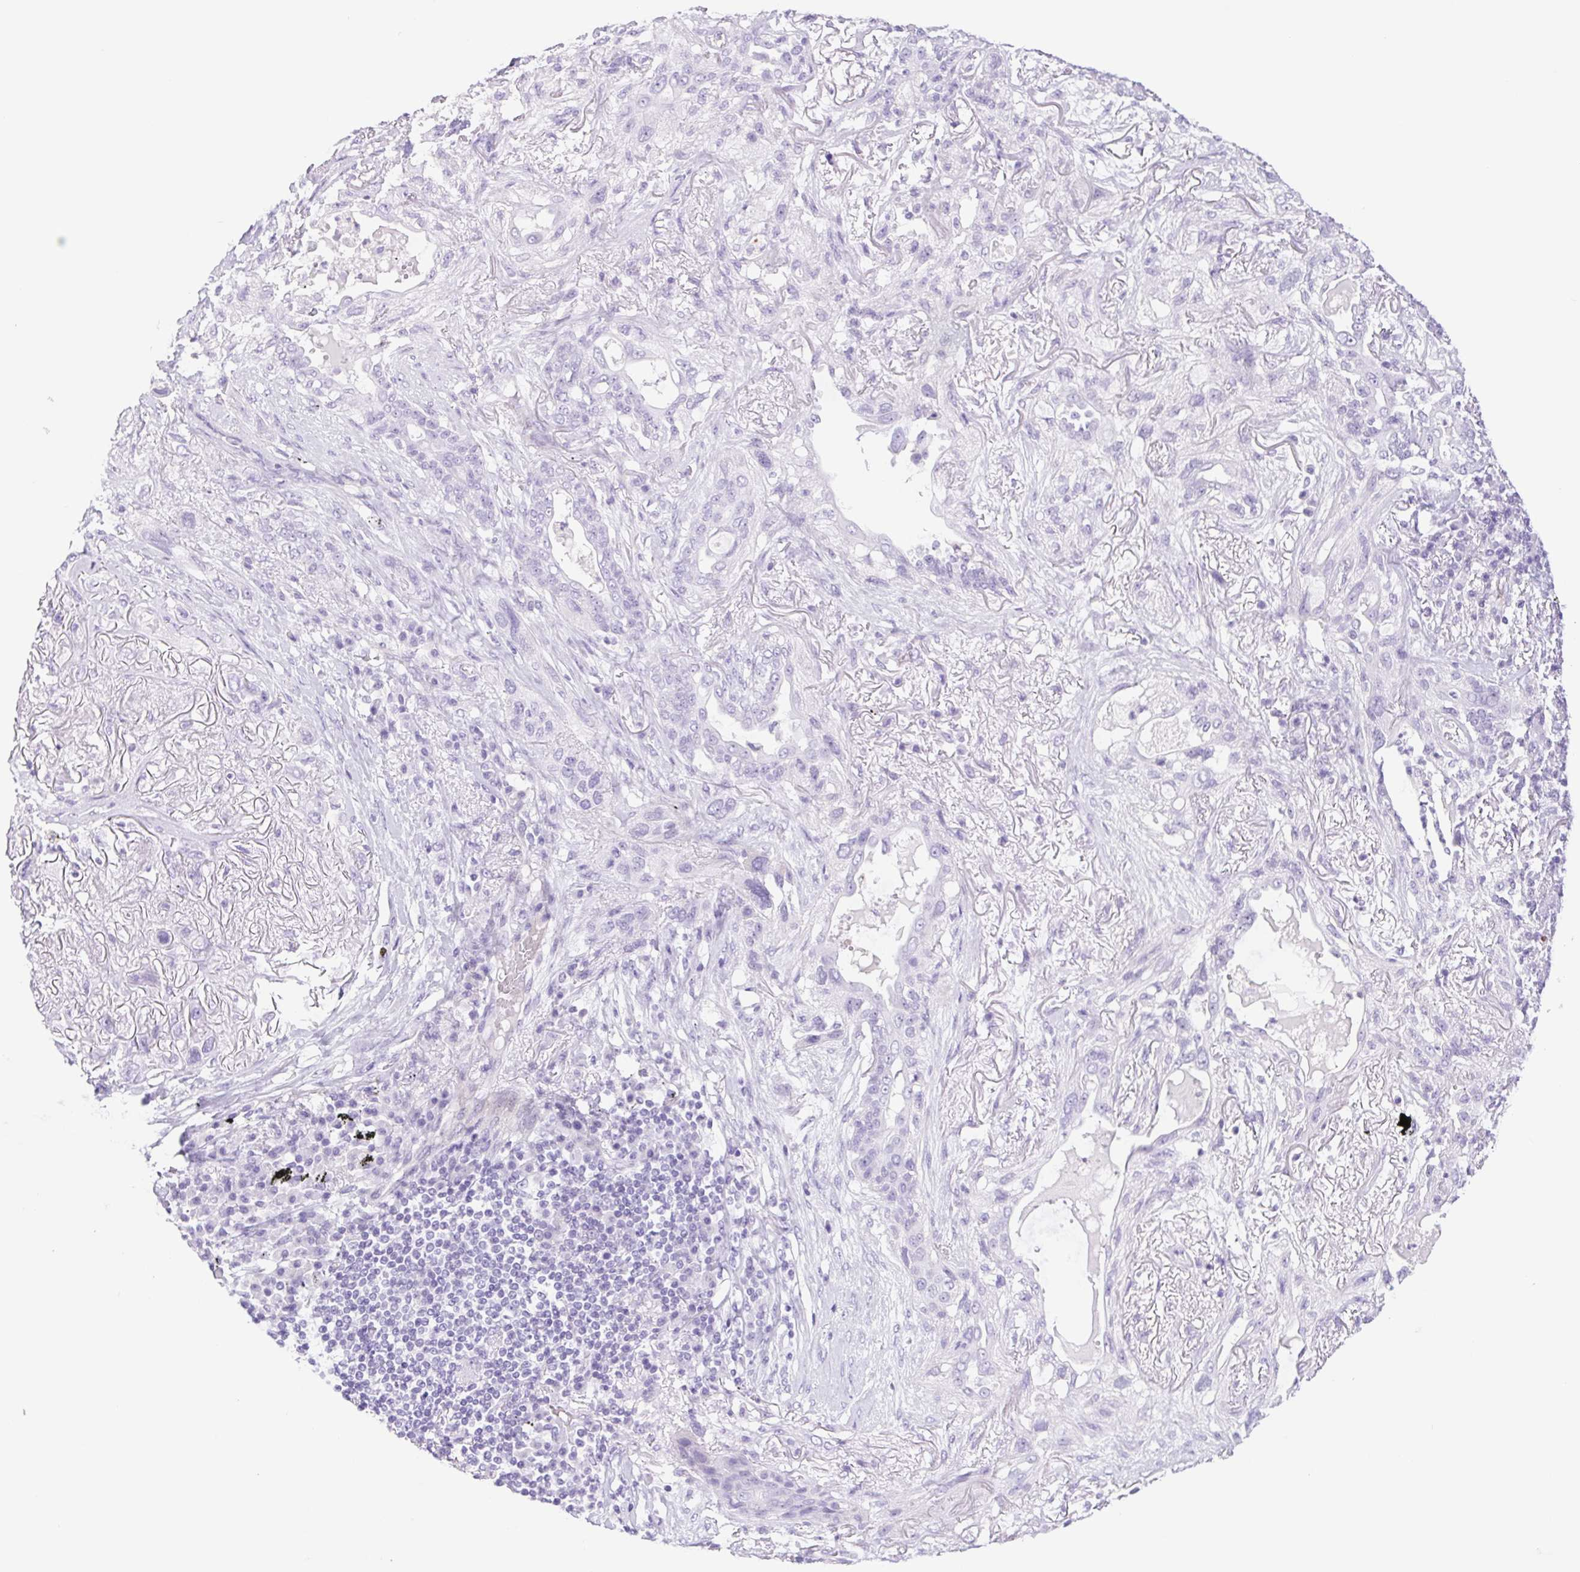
{"staining": {"intensity": "negative", "quantity": "none", "location": "none"}, "tissue": "lung cancer", "cell_type": "Tumor cells", "image_type": "cancer", "snomed": [{"axis": "morphology", "description": "Squamous cell carcinoma, NOS"}, {"axis": "topography", "description": "Lung"}], "caption": "Immunohistochemistry of lung cancer demonstrates no staining in tumor cells. Nuclei are stained in blue.", "gene": "CYP21A2", "patient": {"sex": "female", "age": 70}}